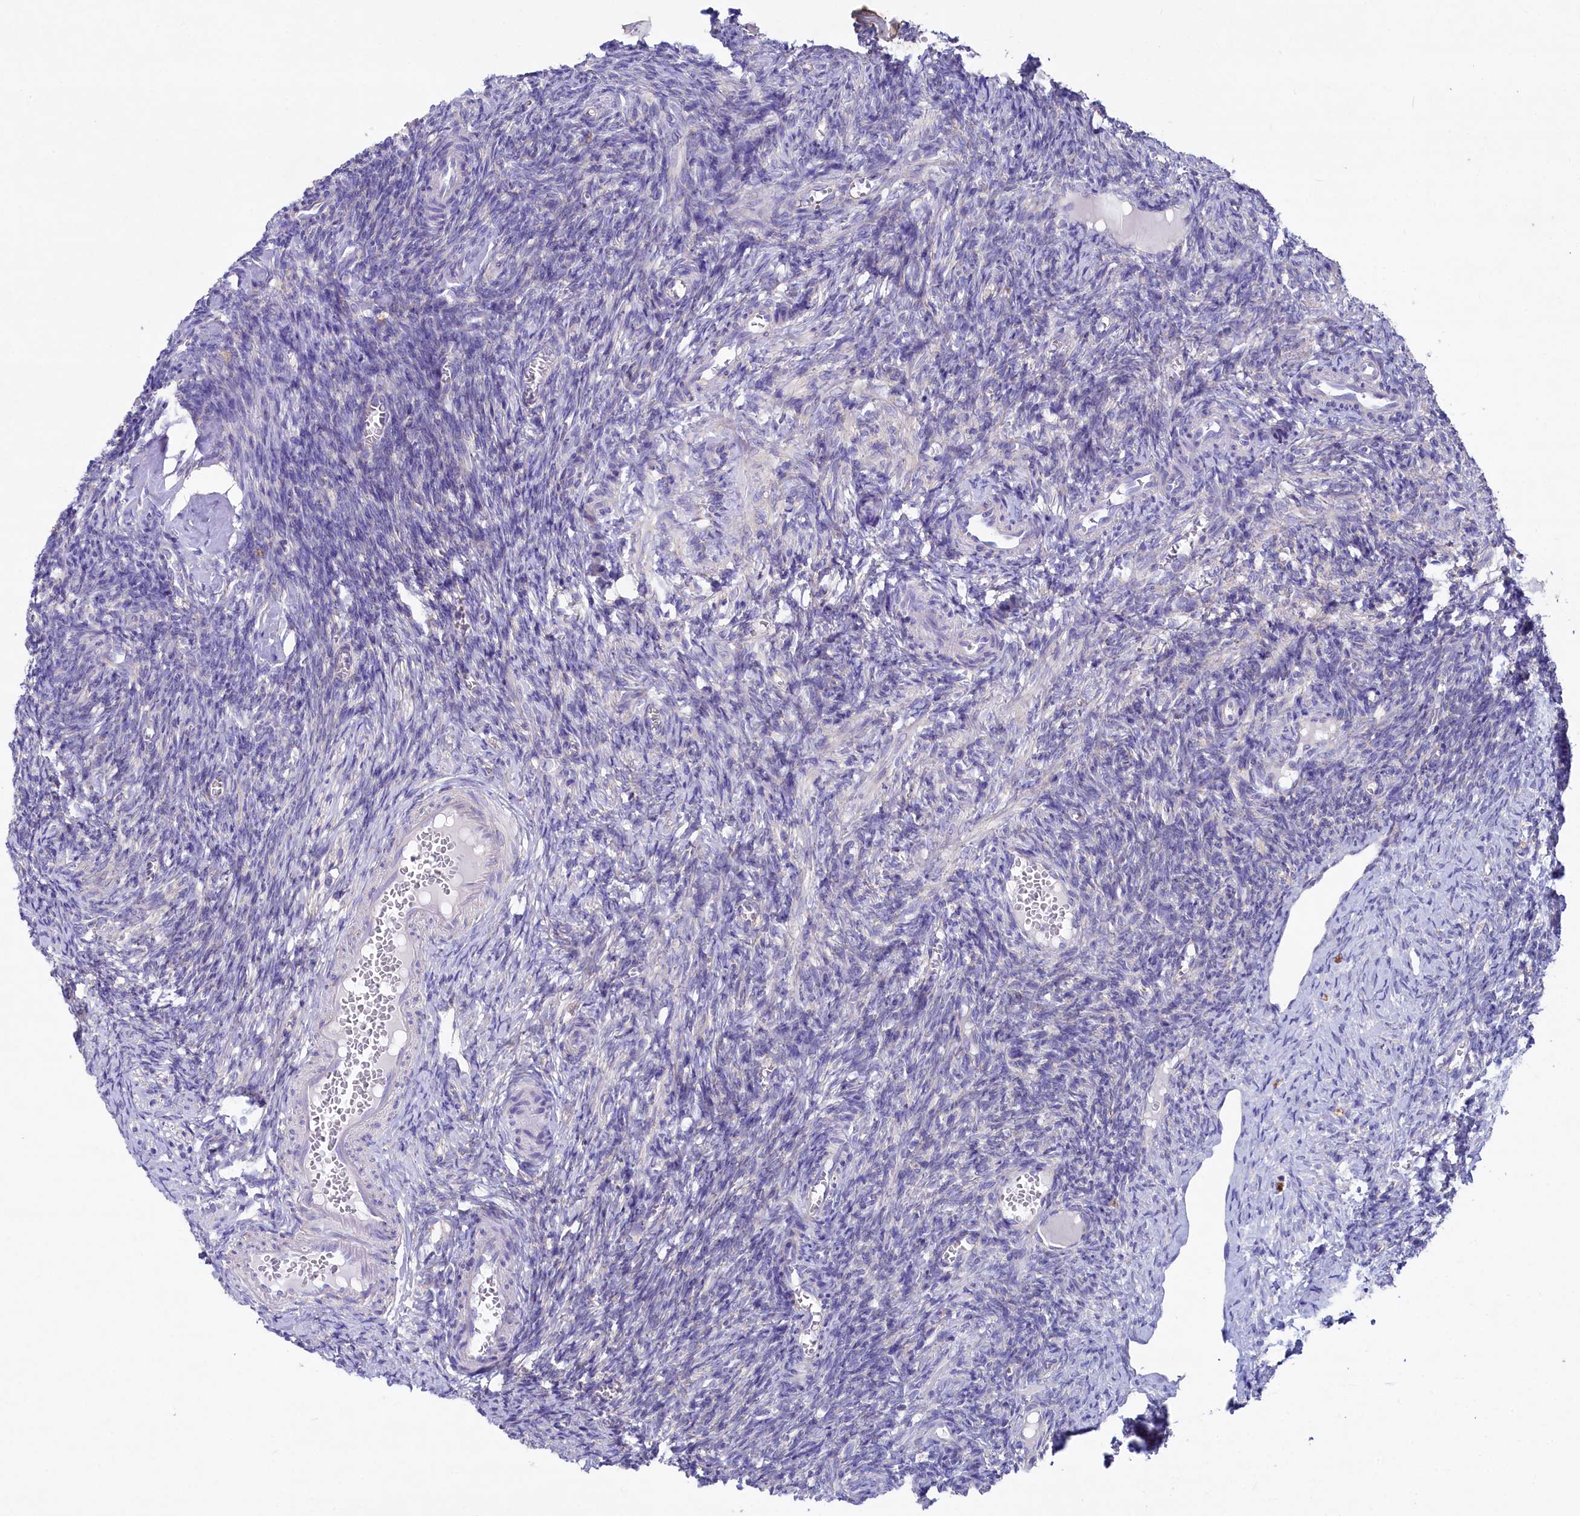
{"staining": {"intensity": "negative", "quantity": "none", "location": "none"}, "tissue": "ovary", "cell_type": "Ovarian stroma cells", "image_type": "normal", "snomed": [{"axis": "morphology", "description": "Normal tissue, NOS"}, {"axis": "topography", "description": "Ovary"}], "caption": "A high-resolution photomicrograph shows immunohistochemistry (IHC) staining of normal ovary, which demonstrates no significant staining in ovarian stroma cells.", "gene": "VPS26B", "patient": {"sex": "female", "age": 27}}